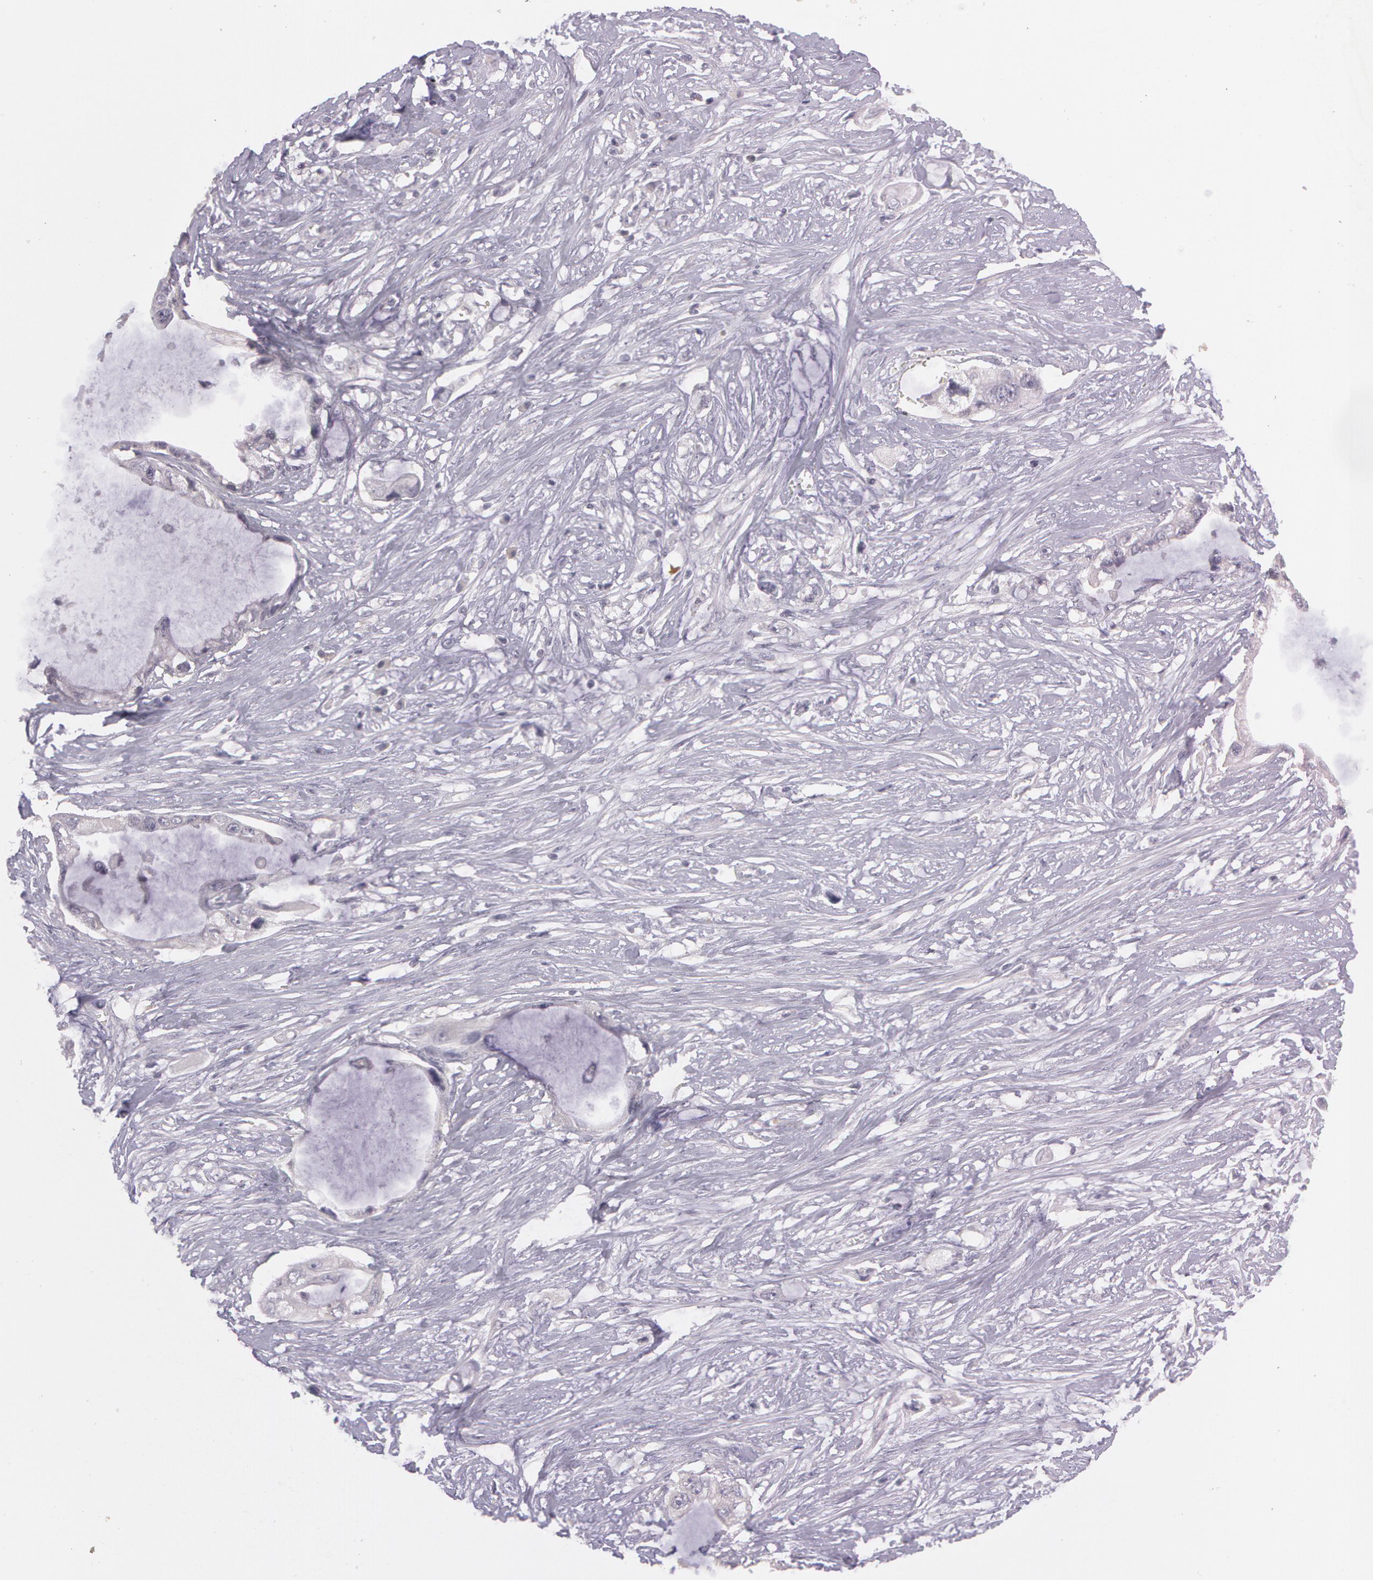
{"staining": {"intensity": "negative", "quantity": "none", "location": "none"}, "tissue": "pancreatic cancer", "cell_type": "Tumor cells", "image_type": "cancer", "snomed": [{"axis": "morphology", "description": "Adenocarcinoma, NOS"}, {"axis": "topography", "description": "Pancreas"}, {"axis": "topography", "description": "Stomach, upper"}], "caption": "A photomicrograph of human pancreatic cancer (adenocarcinoma) is negative for staining in tumor cells.", "gene": "MXRA5", "patient": {"sex": "male", "age": 77}}